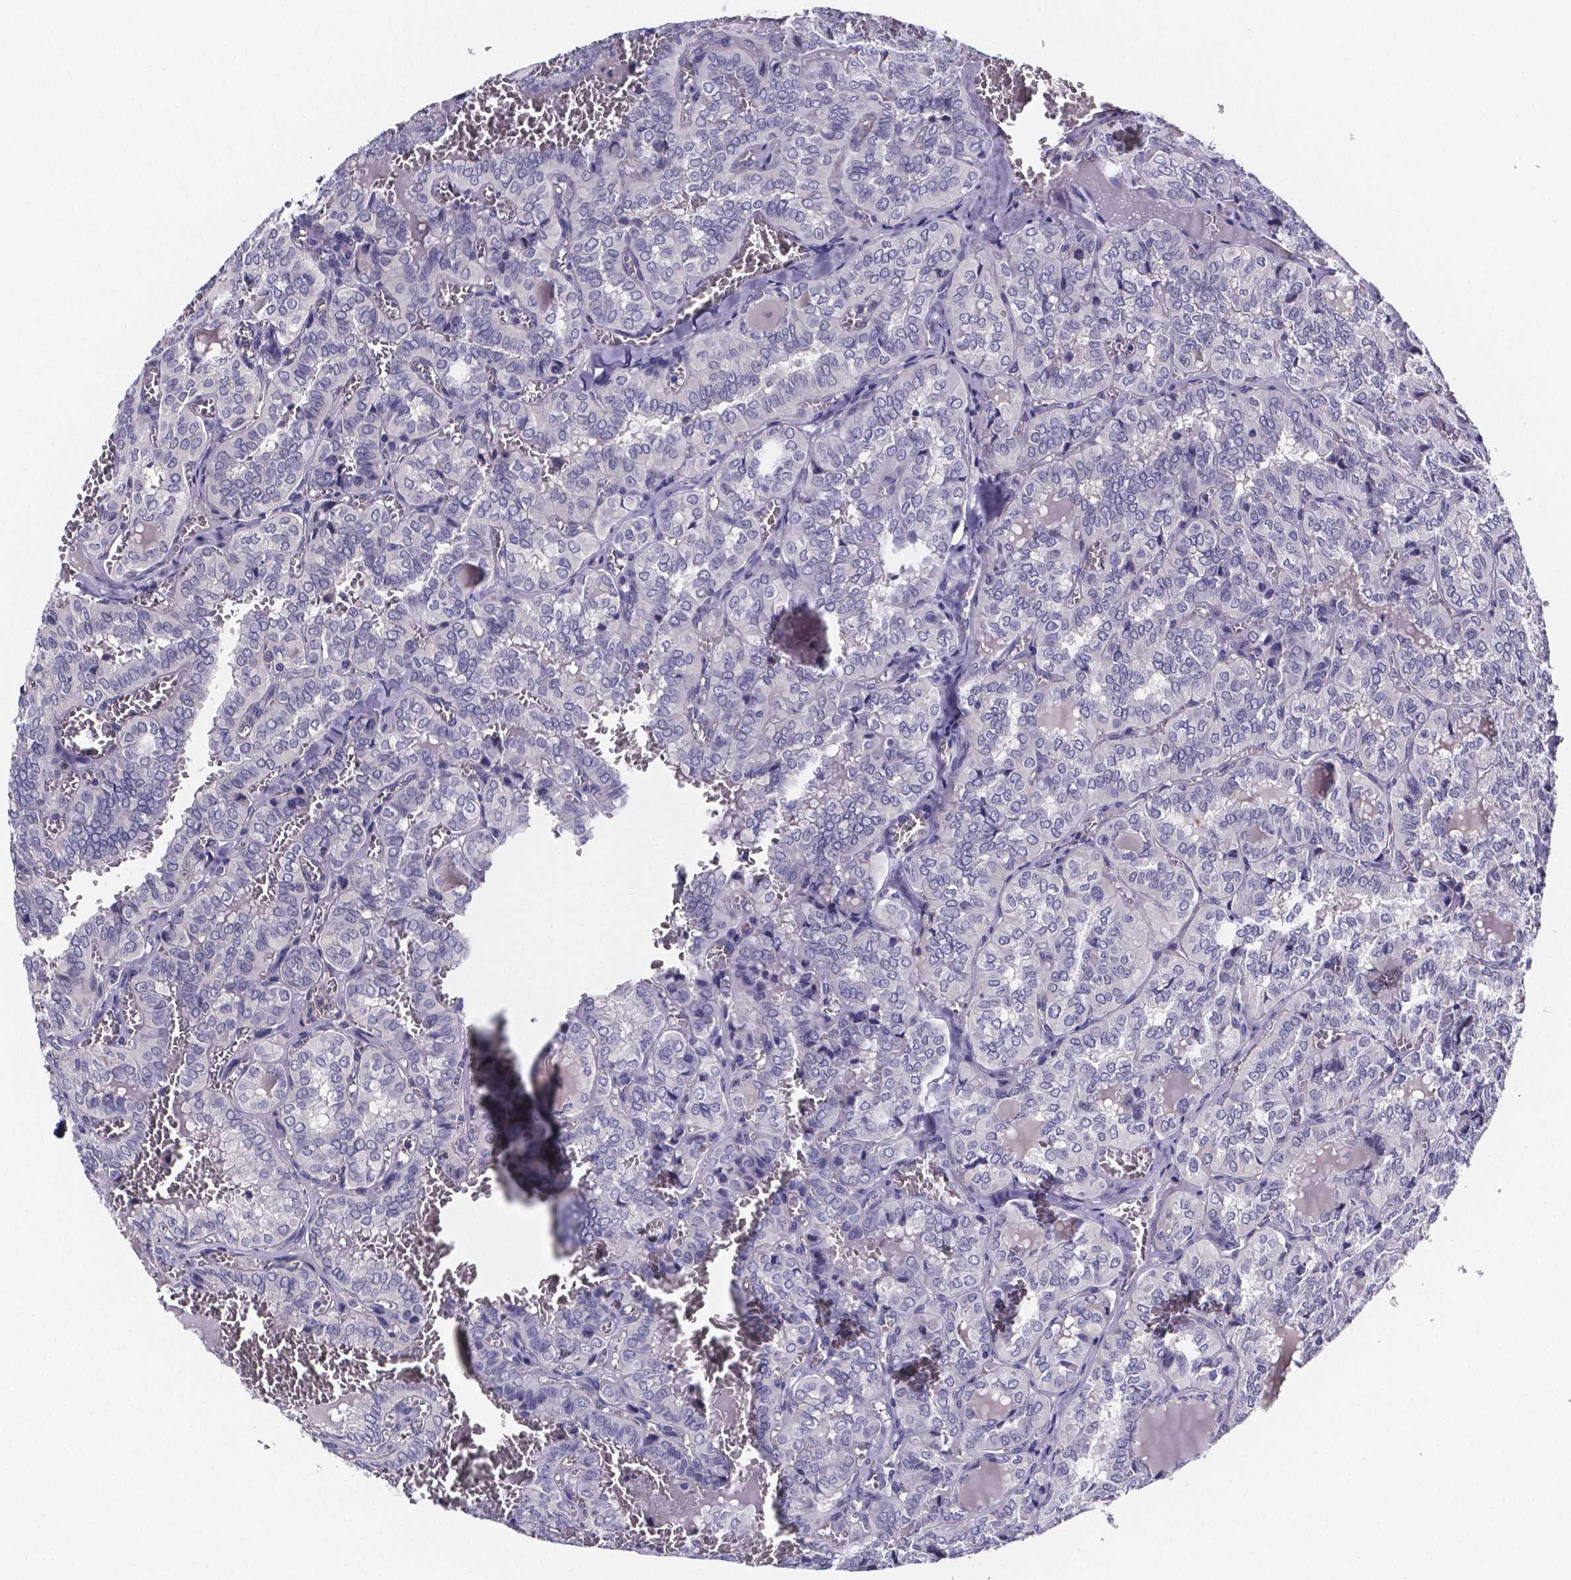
{"staining": {"intensity": "negative", "quantity": "none", "location": "none"}, "tissue": "thyroid cancer", "cell_type": "Tumor cells", "image_type": "cancer", "snomed": [{"axis": "morphology", "description": "Papillary adenocarcinoma, NOS"}, {"axis": "topography", "description": "Thyroid gland"}], "caption": "Immunohistochemical staining of human papillary adenocarcinoma (thyroid) exhibits no significant staining in tumor cells.", "gene": "IZUMO1", "patient": {"sex": "female", "age": 41}}